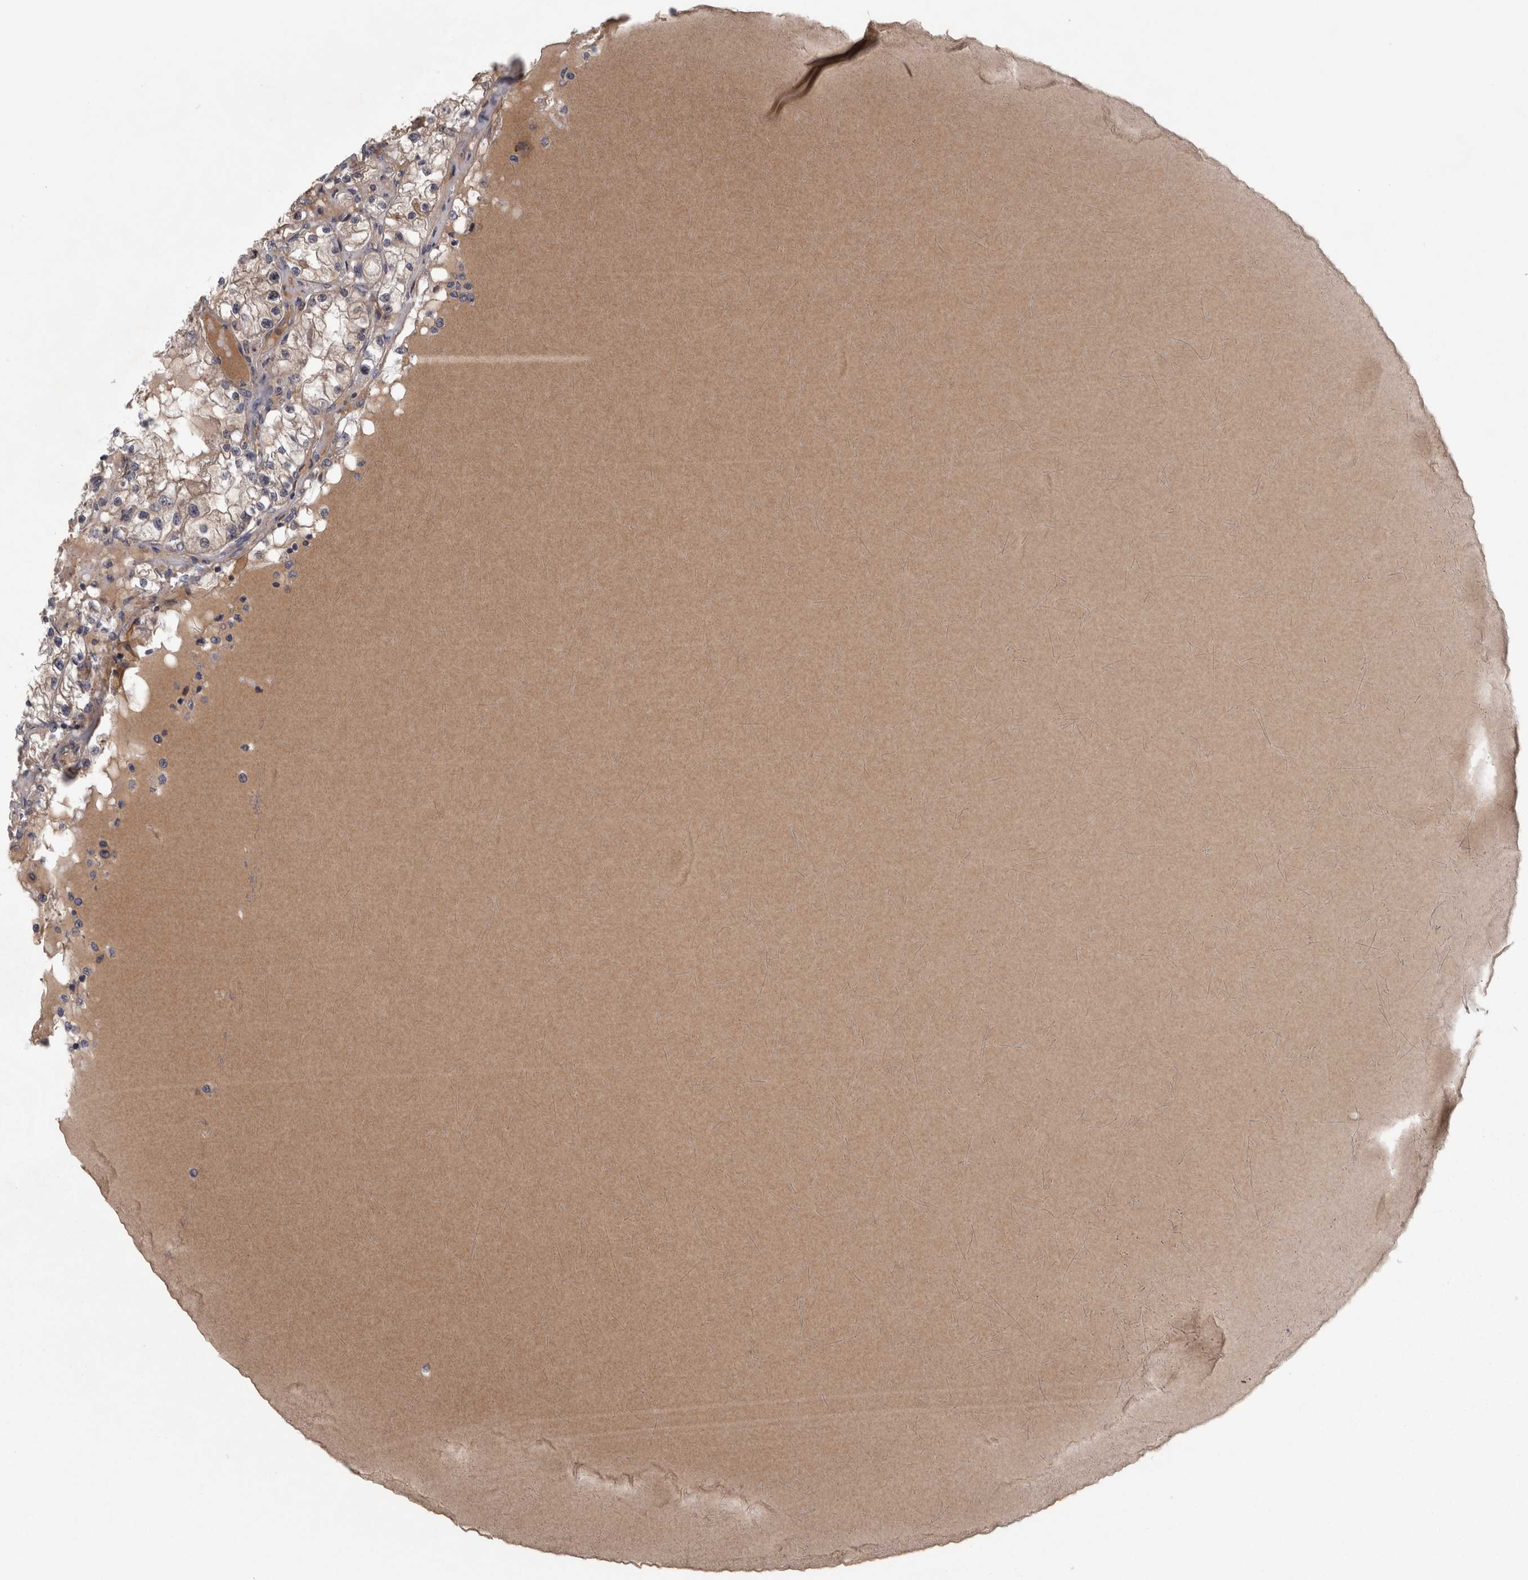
{"staining": {"intensity": "weak", "quantity": ">75%", "location": "cytoplasmic/membranous"}, "tissue": "renal cancer", "cell_type": "Tumor cells", "image_type": "cancer", "snomed": [{"axis": "morphology", "description": "Adenocarcinoma, NOS"}, {"axis": "topography", "description": "Kidney"}], "caption": "Tumor cells exhibit low levels of weak cytoplasmic/membranous positivity in about >75% of cells in renal cancer (adenocarcinoma).", "gene": "DBT", "patient": {"sex": "male", "age": 68}}